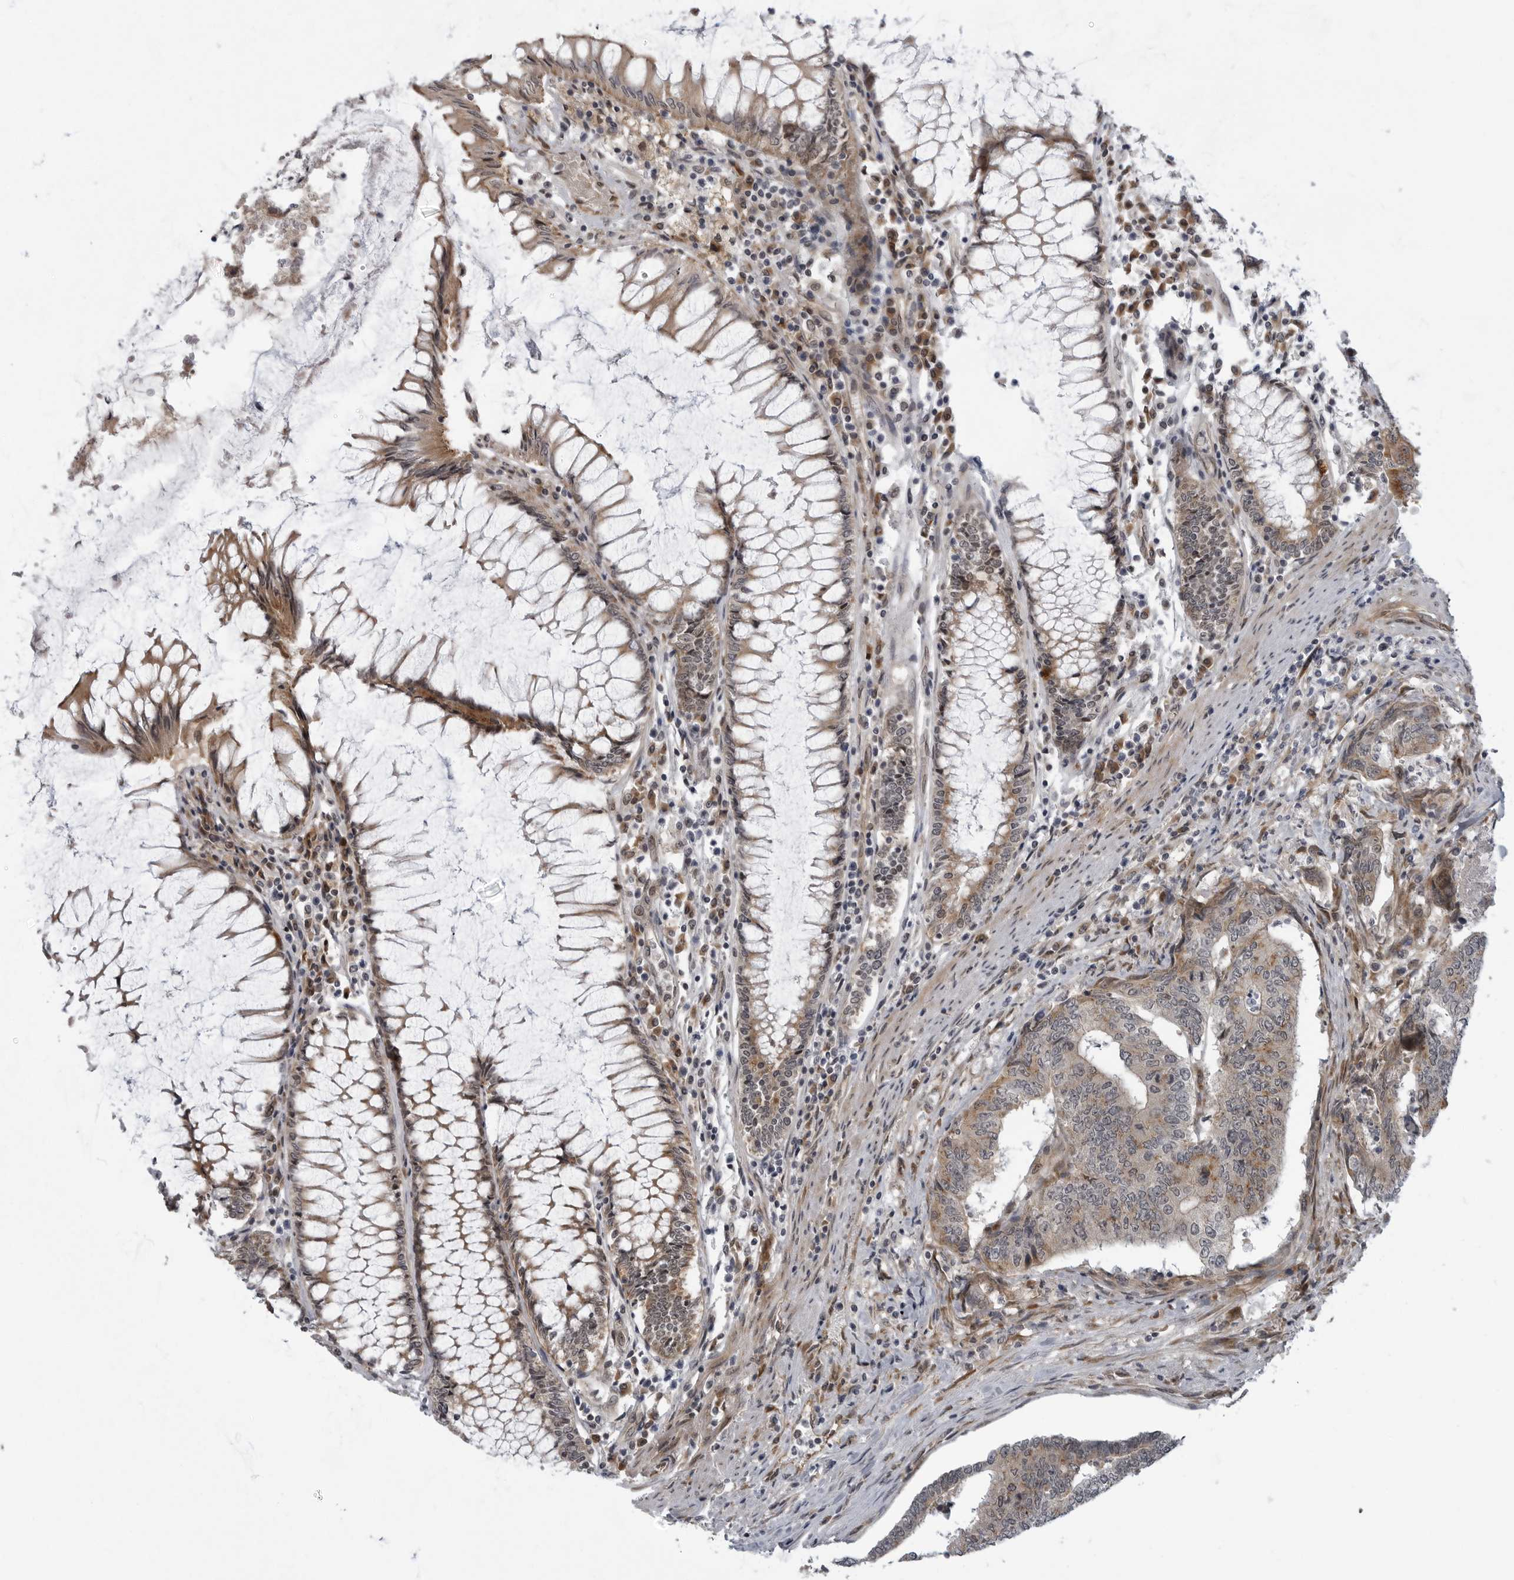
{"staining": {"intensity": "weak", "quantity": ">75%", "location": "cytoplasmic/membranous"}, "tissue": "colorectal cancer", "cell_type": "Tumor cells", "image_type": "cancer", "snomed": [{"axis": "morphology", "description": "Adenocarcinoma, NOS"}, {"axis": "topography", "description": "Colon"}], "caption": "Protein staining of colorectal cancer tissue shows weak cytoplasmic/membranous staining in about >75% of tumor cells.", "gene": "LRRC45", "patient": {"sex": "female", "age": 67}}